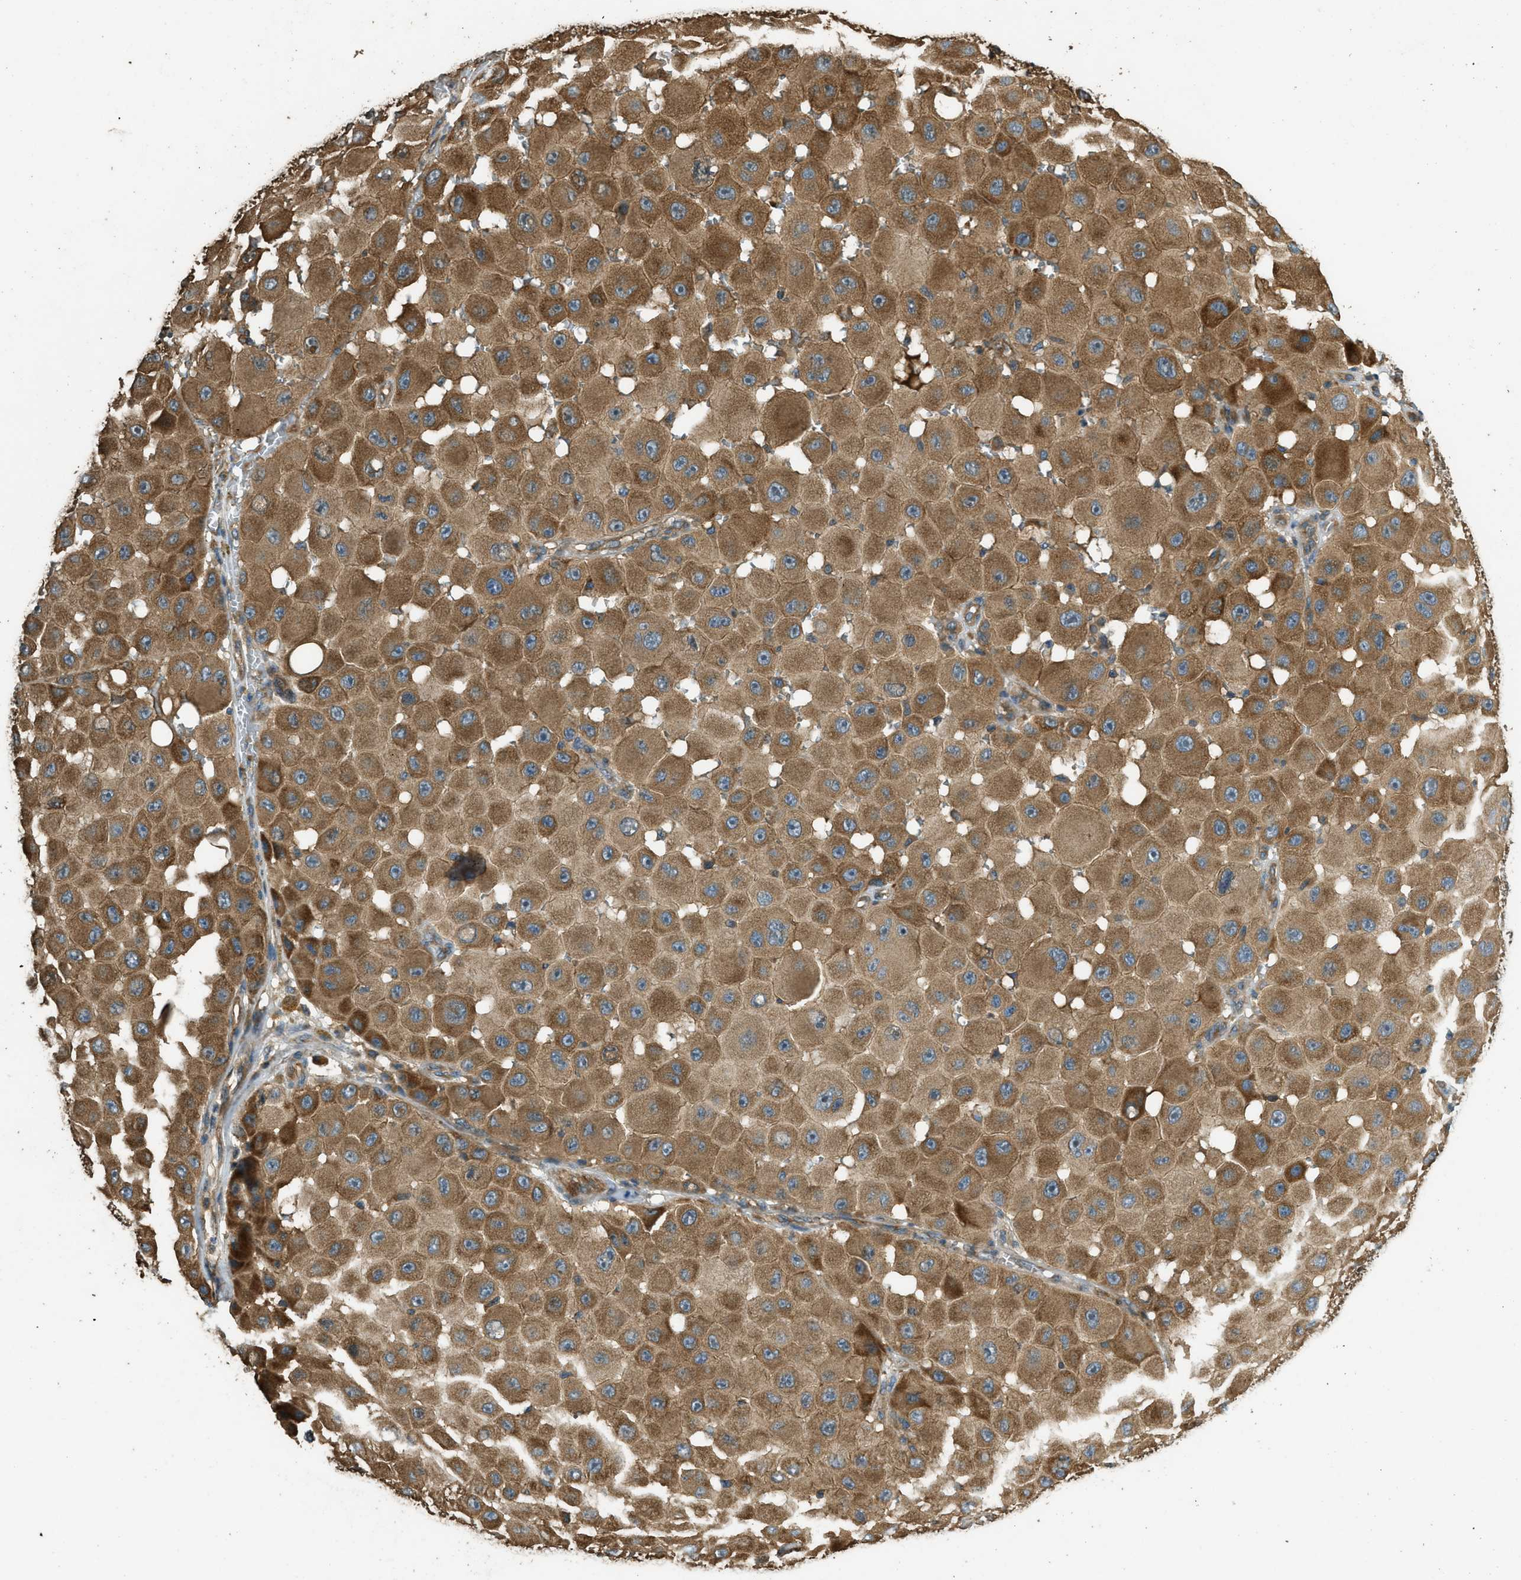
{"staining": {"intensity": "moderate", "quantity": ">75%", "location": "cytoplasmic/membranous"}, "tissue": "melanoma", "cell_type": "Tumor cells", "image_type": "cancer", "snomed": [{"axis": "morphology", "description": "Malignant melanoma, NOS"}, {"axis": "topography", "description": "Skin"}], "caption": "Brown immunohistochemical staining in human malignant melanoma shows moderate cytoplasmic/membranous expression in about >75% of tumor cells.", "gene": "MARS1", "patient": {"sex": "female", "age": 81}}